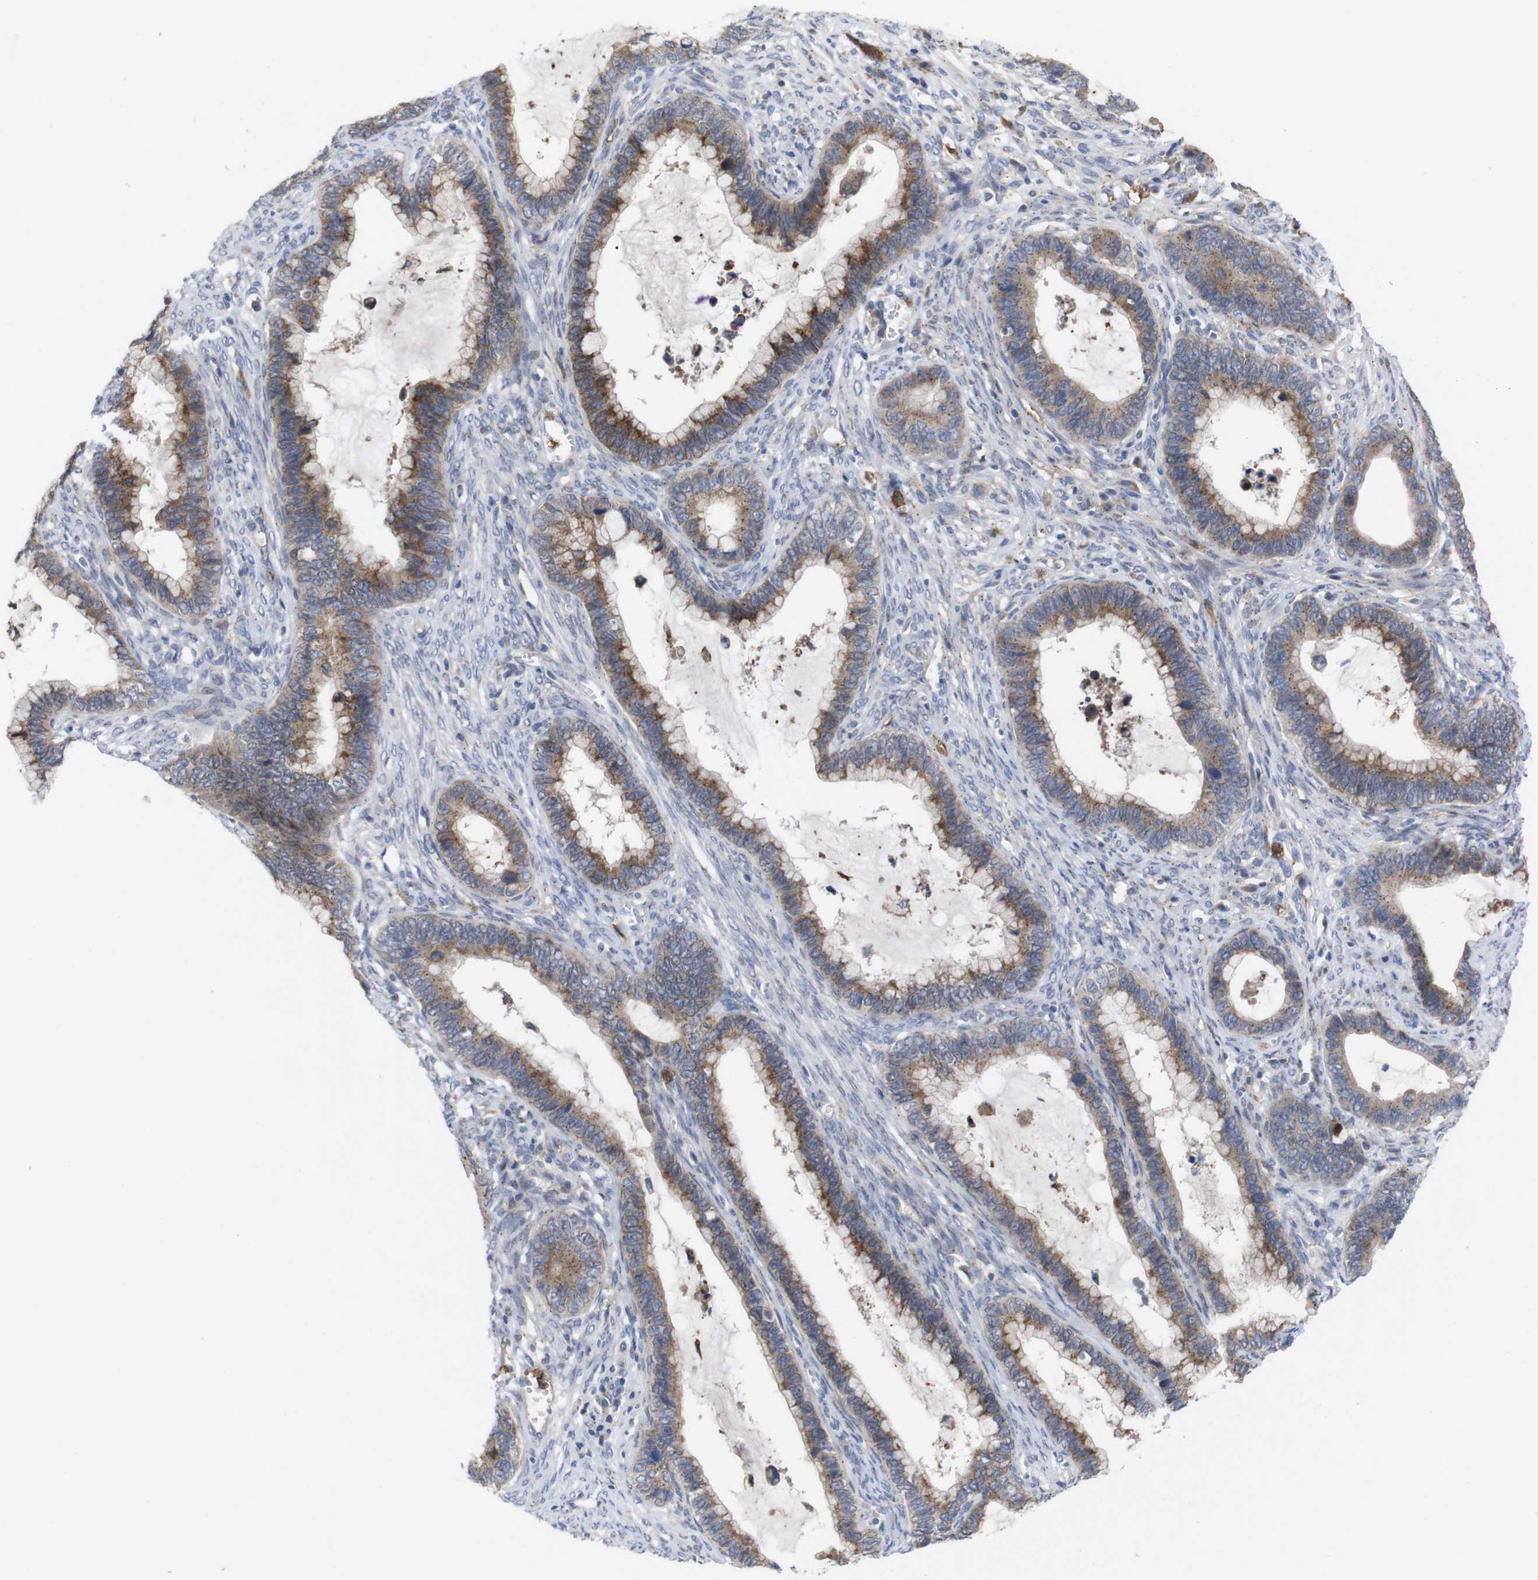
{"staining": {"intensity": "moderate", "quantity": ">75%", "location": "cytoplasmic/membranous"}, "tissue": "cervical cancer", "cell_type": "Tumor cells", "image_type": "cancer", "snomed": [{"axis": "morphology", "description": "Adenocarcinoma, NOS"}, {"axis": "topography", "description": "Cervix"}], "caption": "Moderate cytoplasmic/membranous positivity is present in about >75% of tumor cells in cervical cancer.", "gene": "C5AR1", "patient": {"sex": "female", "age": 44}}